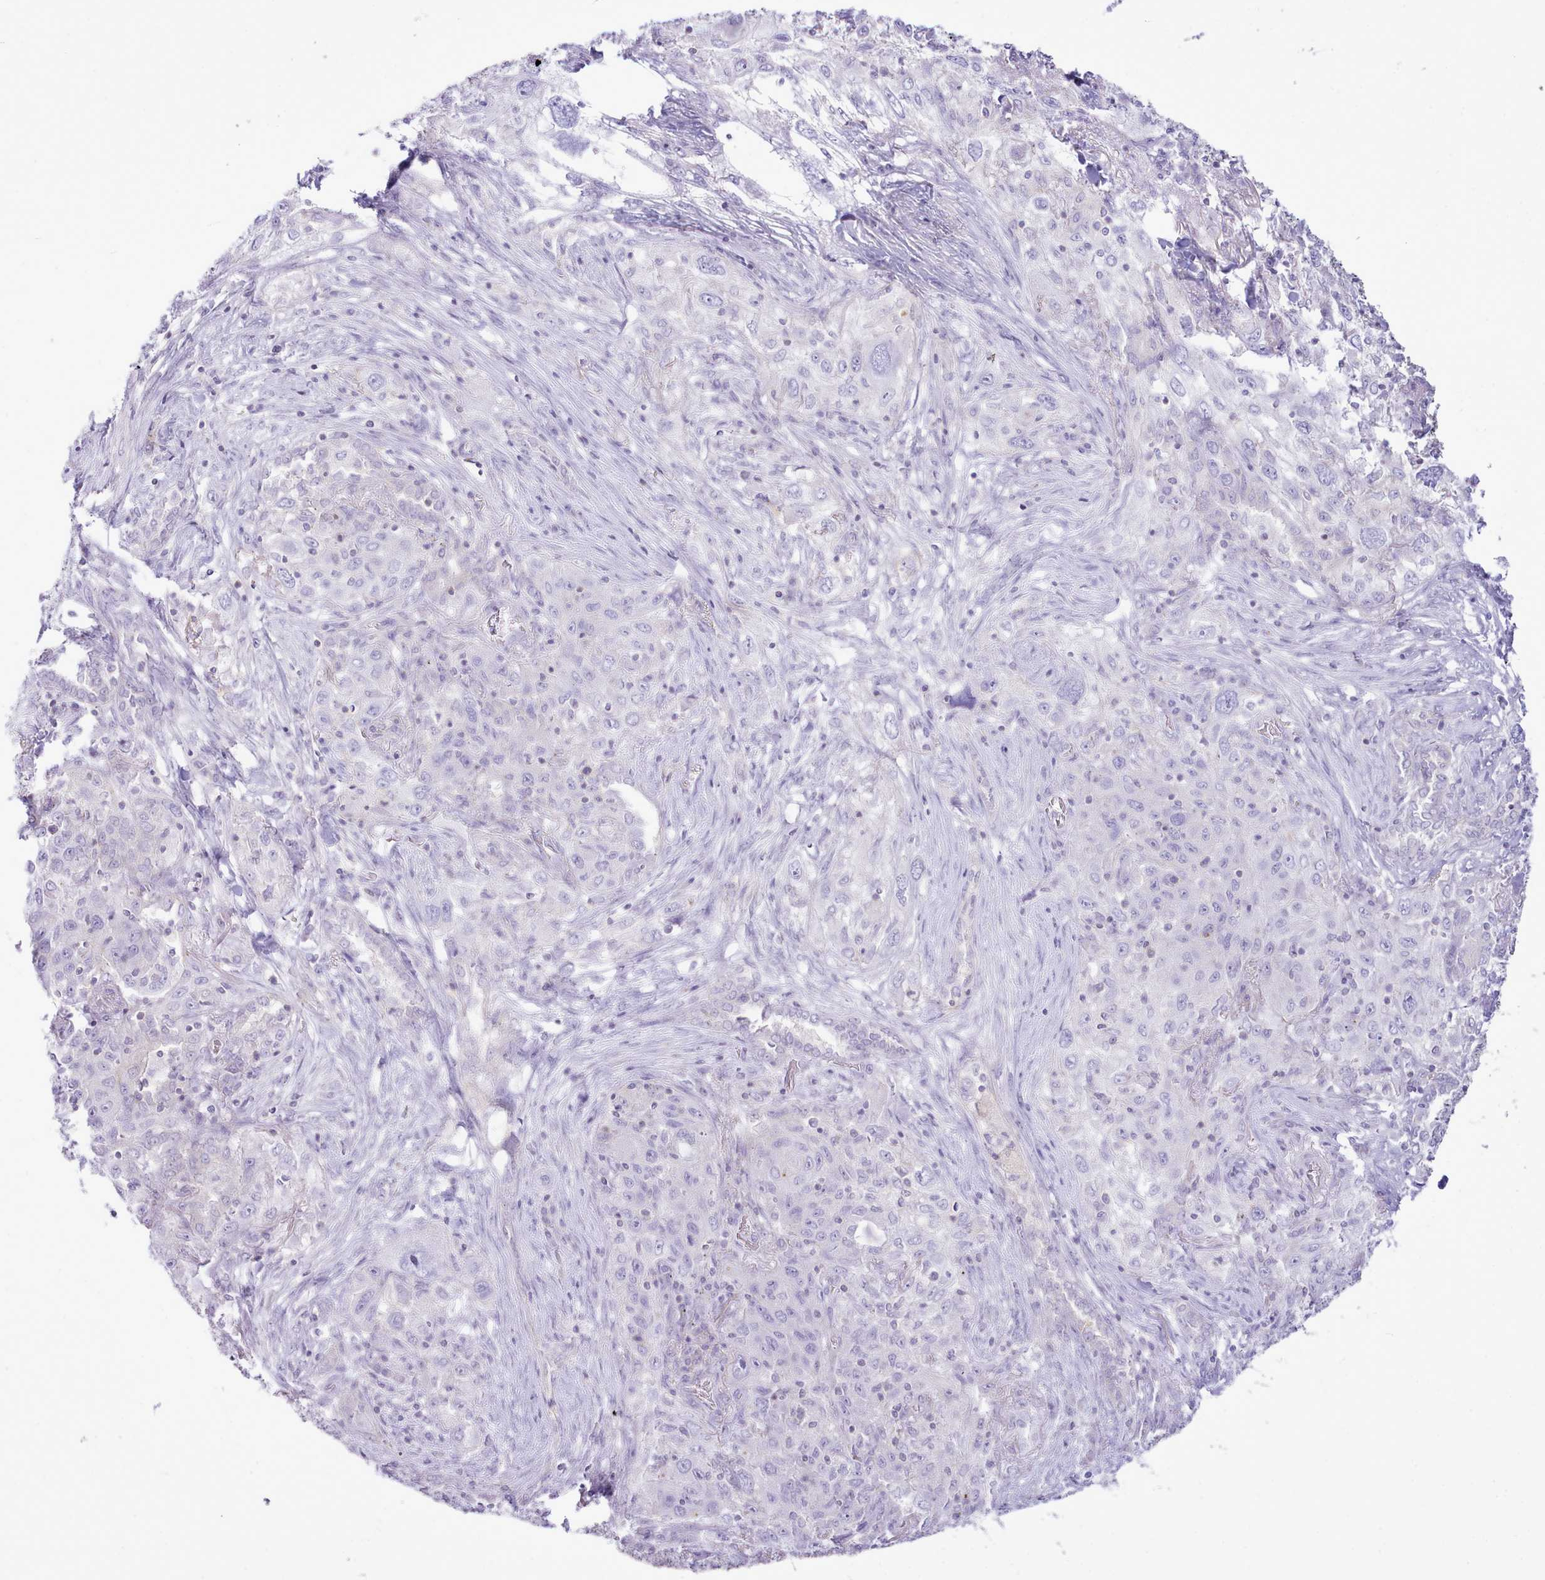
{"staining": {"intensity": "negative", "quantity": "none", "location": "none"}, "tissue": "lung cancer", "cell_type": "Tumor cells", "image_type": "cancer", "snomed": [{"axis": "morphology", "description": "Squamous cell carcinoma, NOS"}, {"axis": "topography", "description": "Lung"}], "caption": "Immunohistochemistry photomicrograph of lung squamous cell carcinoma stained for a protein (brown), which displays no staining in tumor cells.", "gene": "MDFI", "patient": {"sex": "female", "age": 69}}